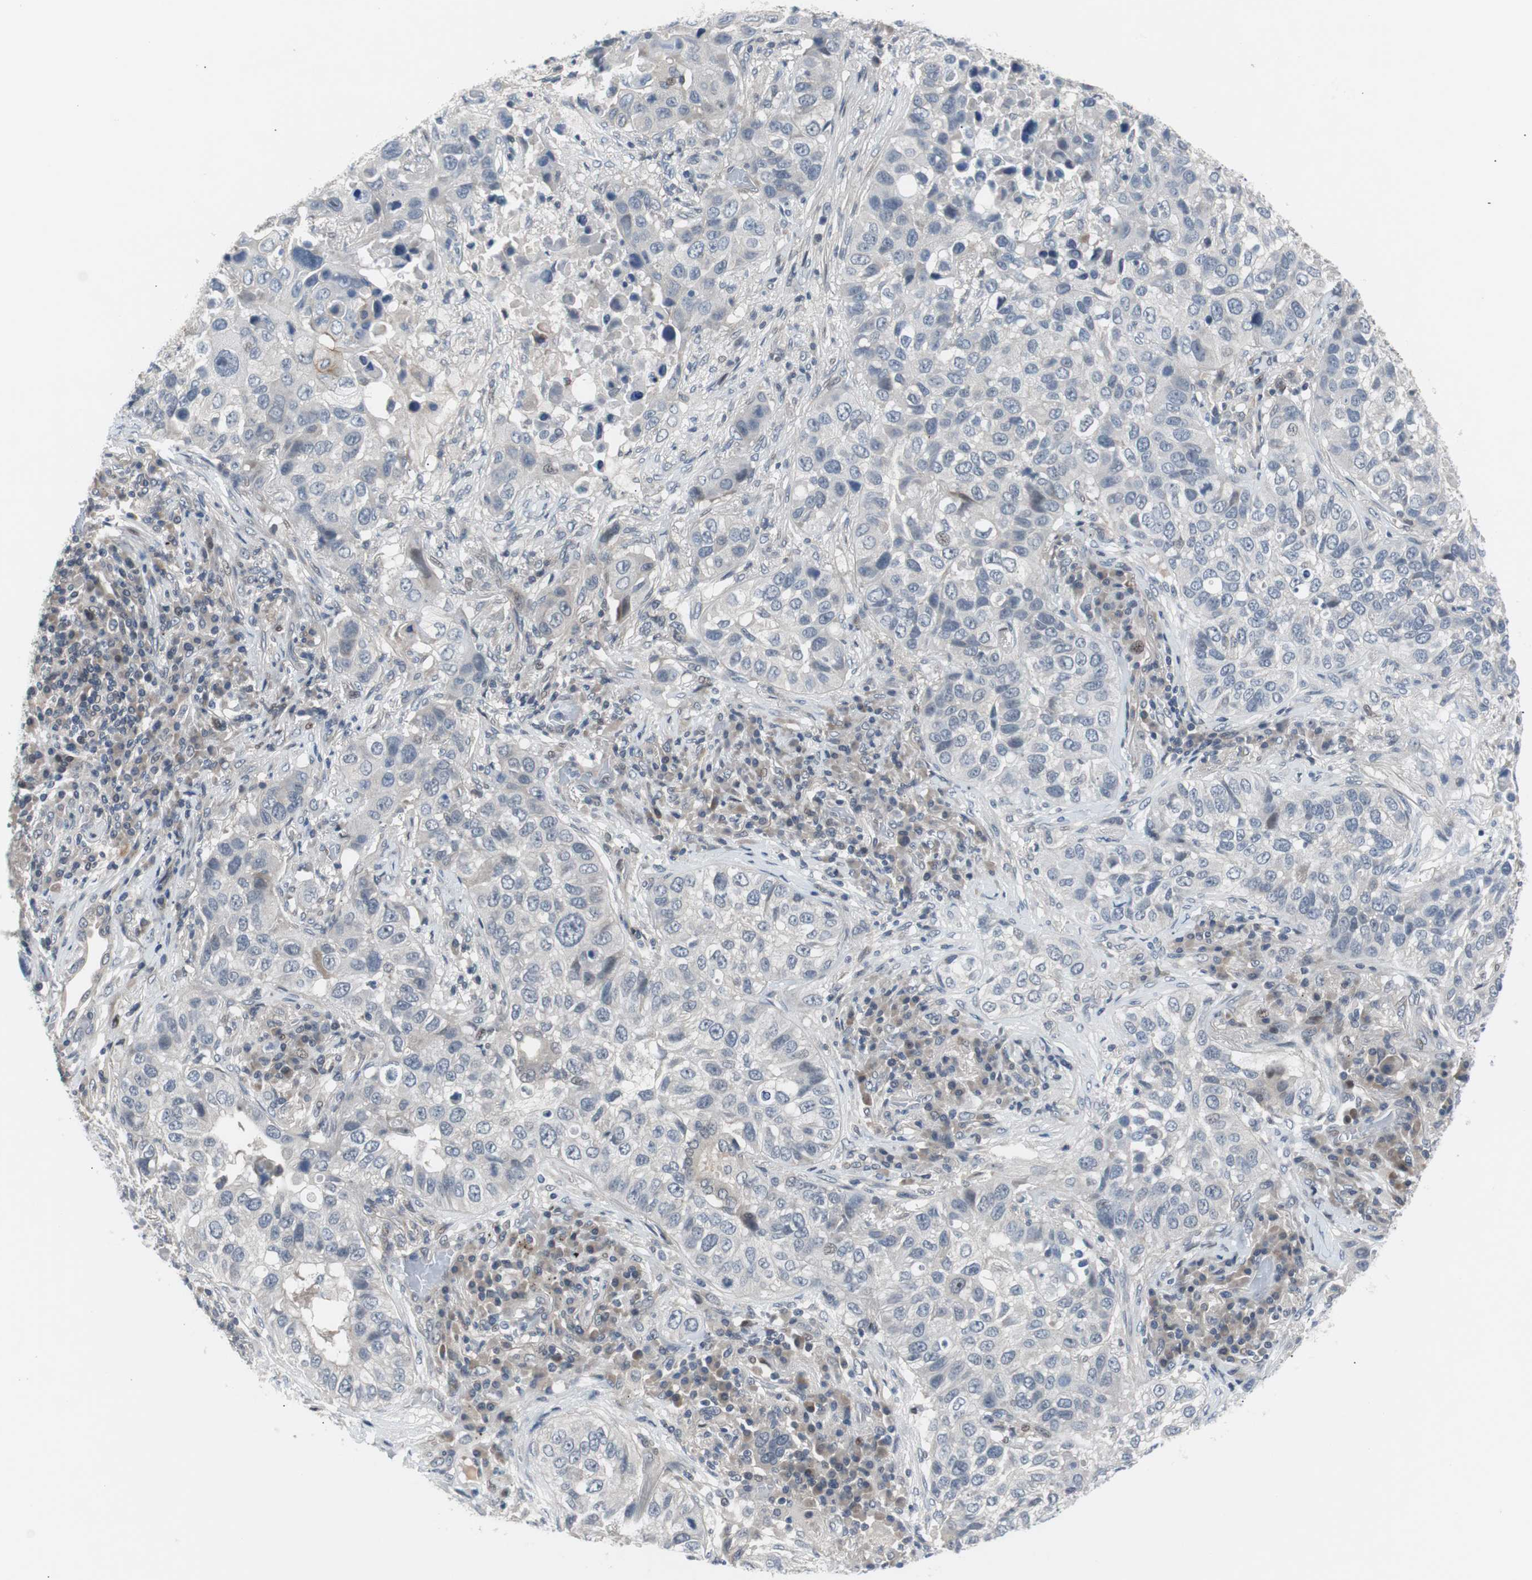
{"staining": {"intensity": "negative", "quantity": "none", "location": "none"}, "tissue": "lung cancer", "cell_type": "Tumor cells", "image_type": "cancer", "snomed": [{"axis": "morphology", "description": "Squamous cell carcinoma, NOS"}, {"axis": "topography", "description": "Lung"}], "caption": "The immunohistochemistry micrograph has no significant staining in tumor cells of squamous cell carcinoma (lung) tissue.", "gene": "MAP2K4", "patient": {"sex": "male", "age": 57}}